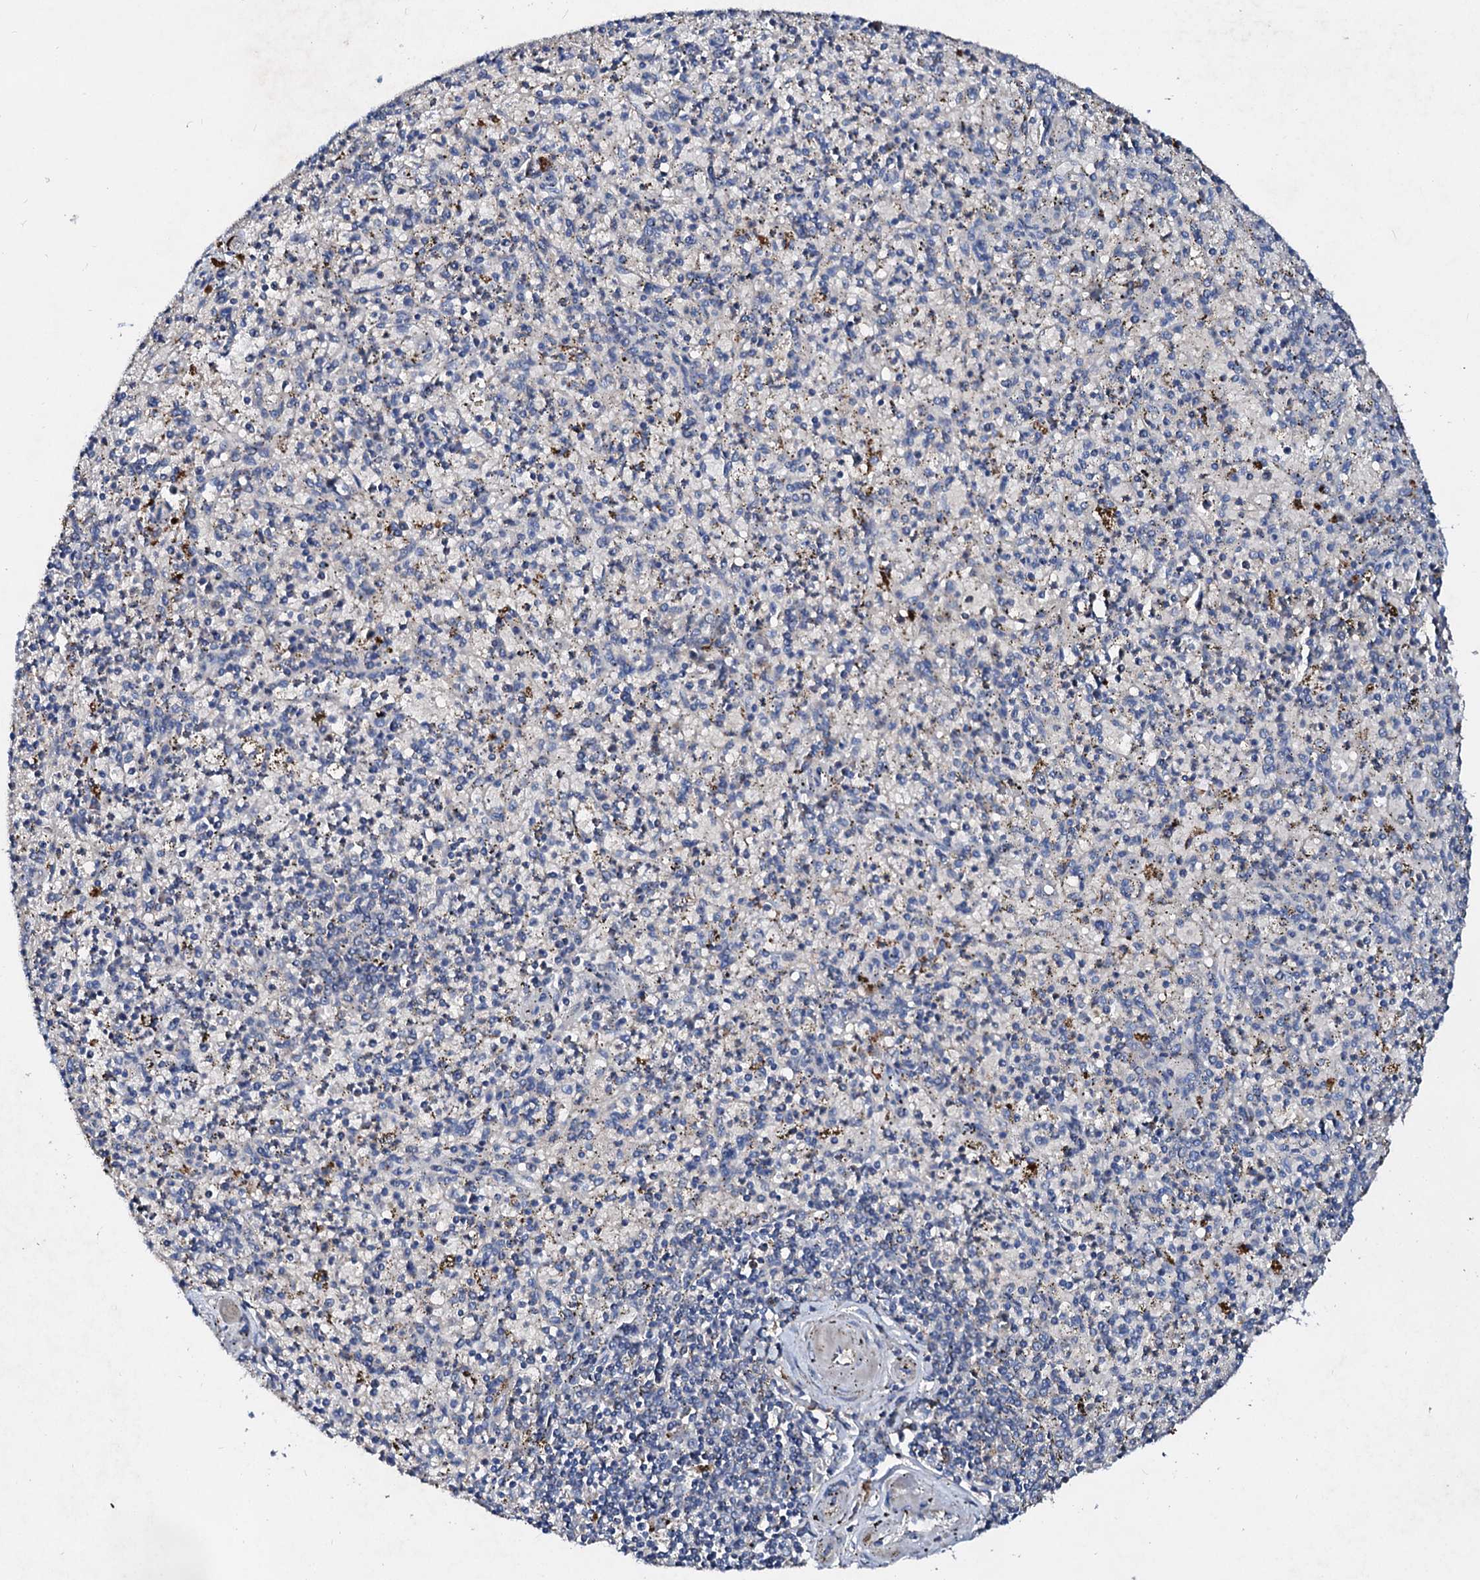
{"staining": {"intensity": "negative", "quantity": "none", "location": "none"}, "tissue": "spleen", "cell_type": "Cells in red pulp", "image_type": "normal", "snomed": [{"axis": "morphology", "description": "Normal tissue, NOS"}, {"axis": "topography", "description": "Spleen"}], "caption": "Benign spleen was stained to show a protein in brown. There is no significant expression in cells in red pulp. (Immunohistochemistry, brightfield microscopy, high magnification).", "gene": "FIBIN", "patient": {"sex": "male", "age": 72}}